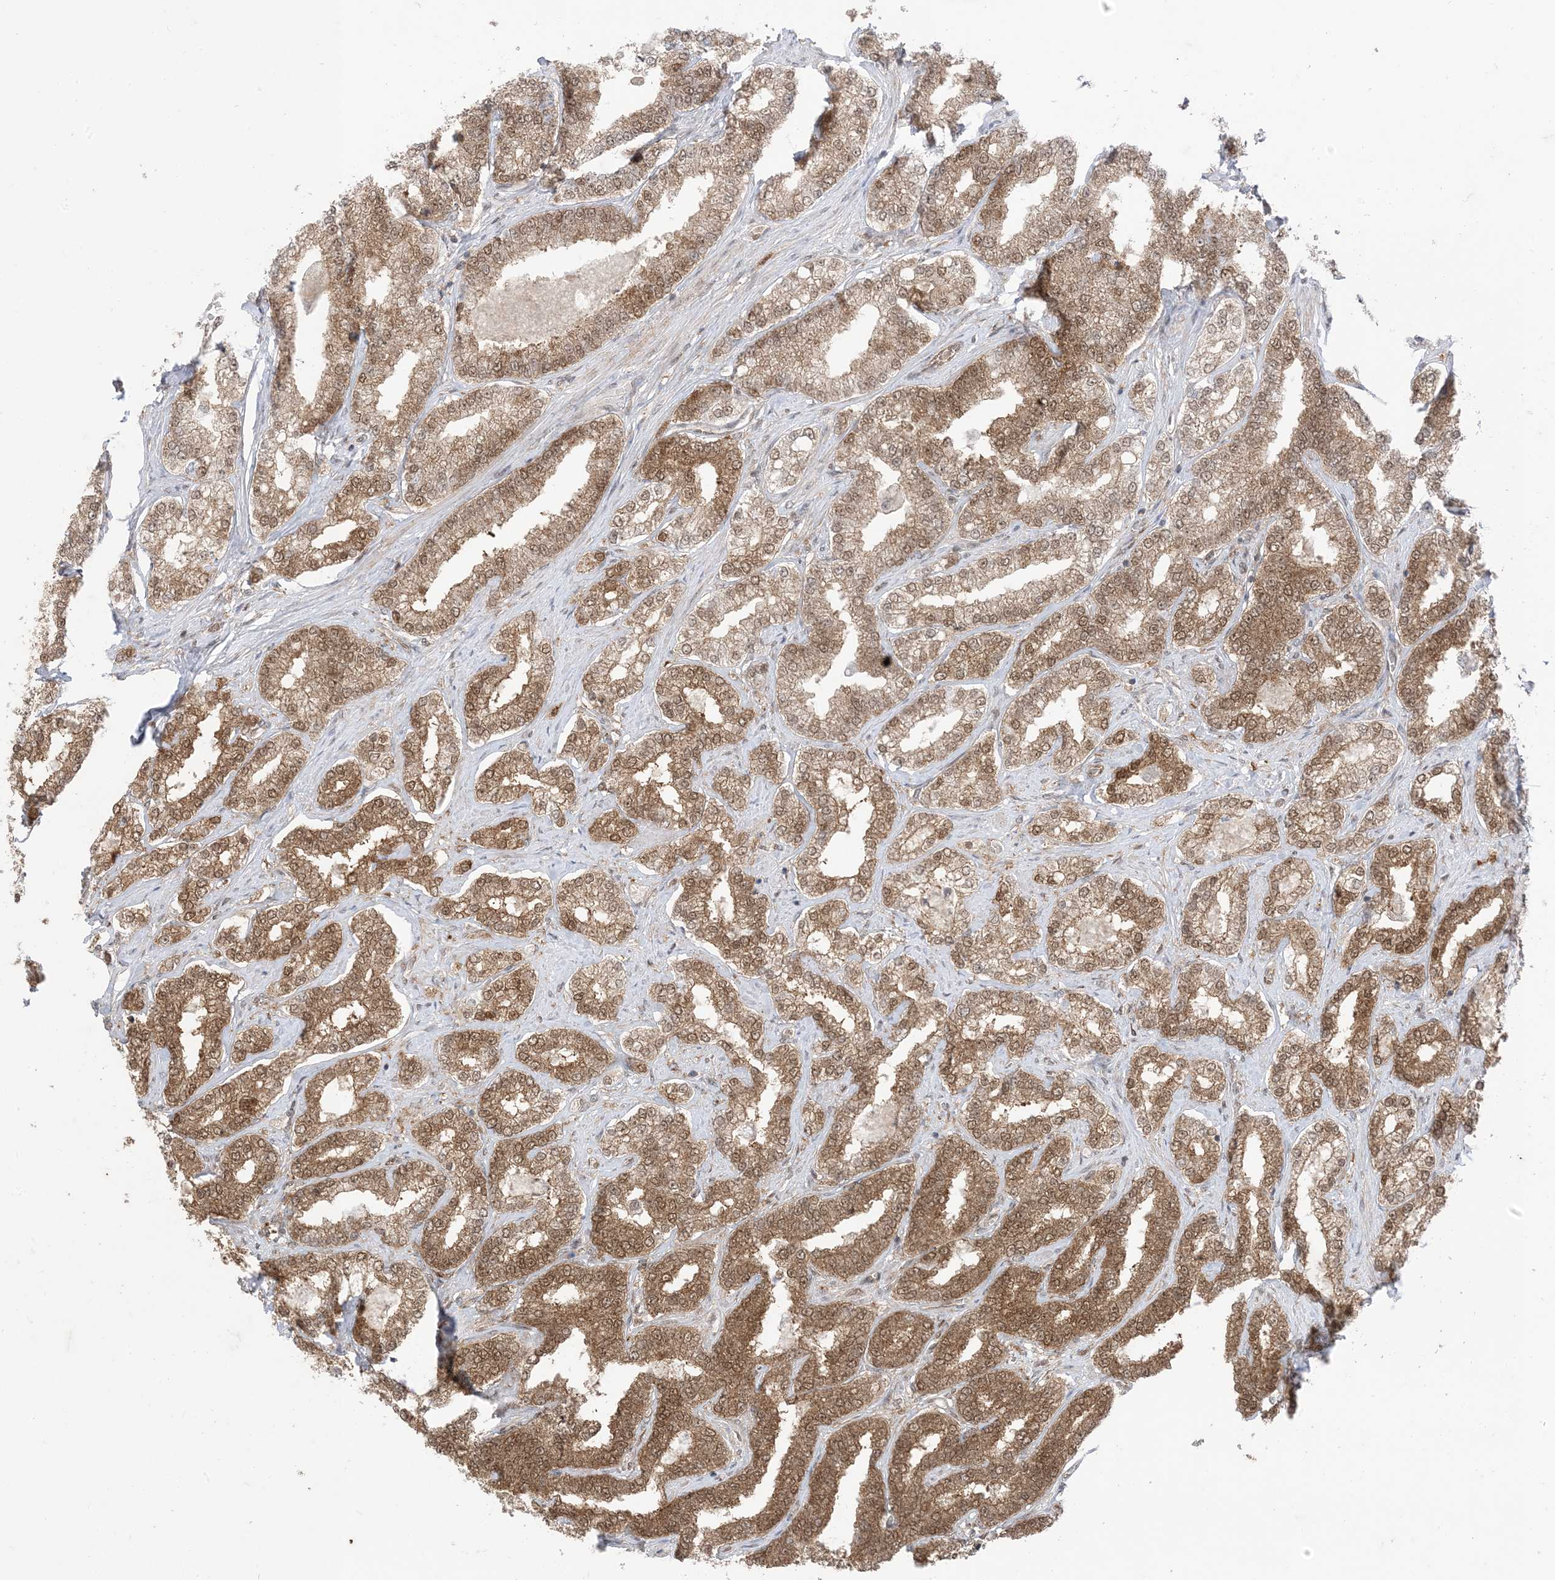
{"staining": {"intensity": "moderate", "quantity": ">75%", "location": "cytoplasmic/membranous,nuclear"}, "tissue": "prostate cancer", "cell_type": "Tumor cells", "image_type": "cancer", "snomed": [{"axis": "morphology", "description": "Normal tissue, NOS"}, {"axis": "morphology", "description": "Adenocarcinoma, High grade"}, {"axis": "topography", "description": "Prostate"}], "caption": "Human prostate high-grade adenocarcinoma stained with a brown dye shows moderate cytoplasmic/membranous and nuclear positive expression in approximately >75% of tumor cells.", "gene": "PTPA", "patient": {"sex": "male", "age": 83}}